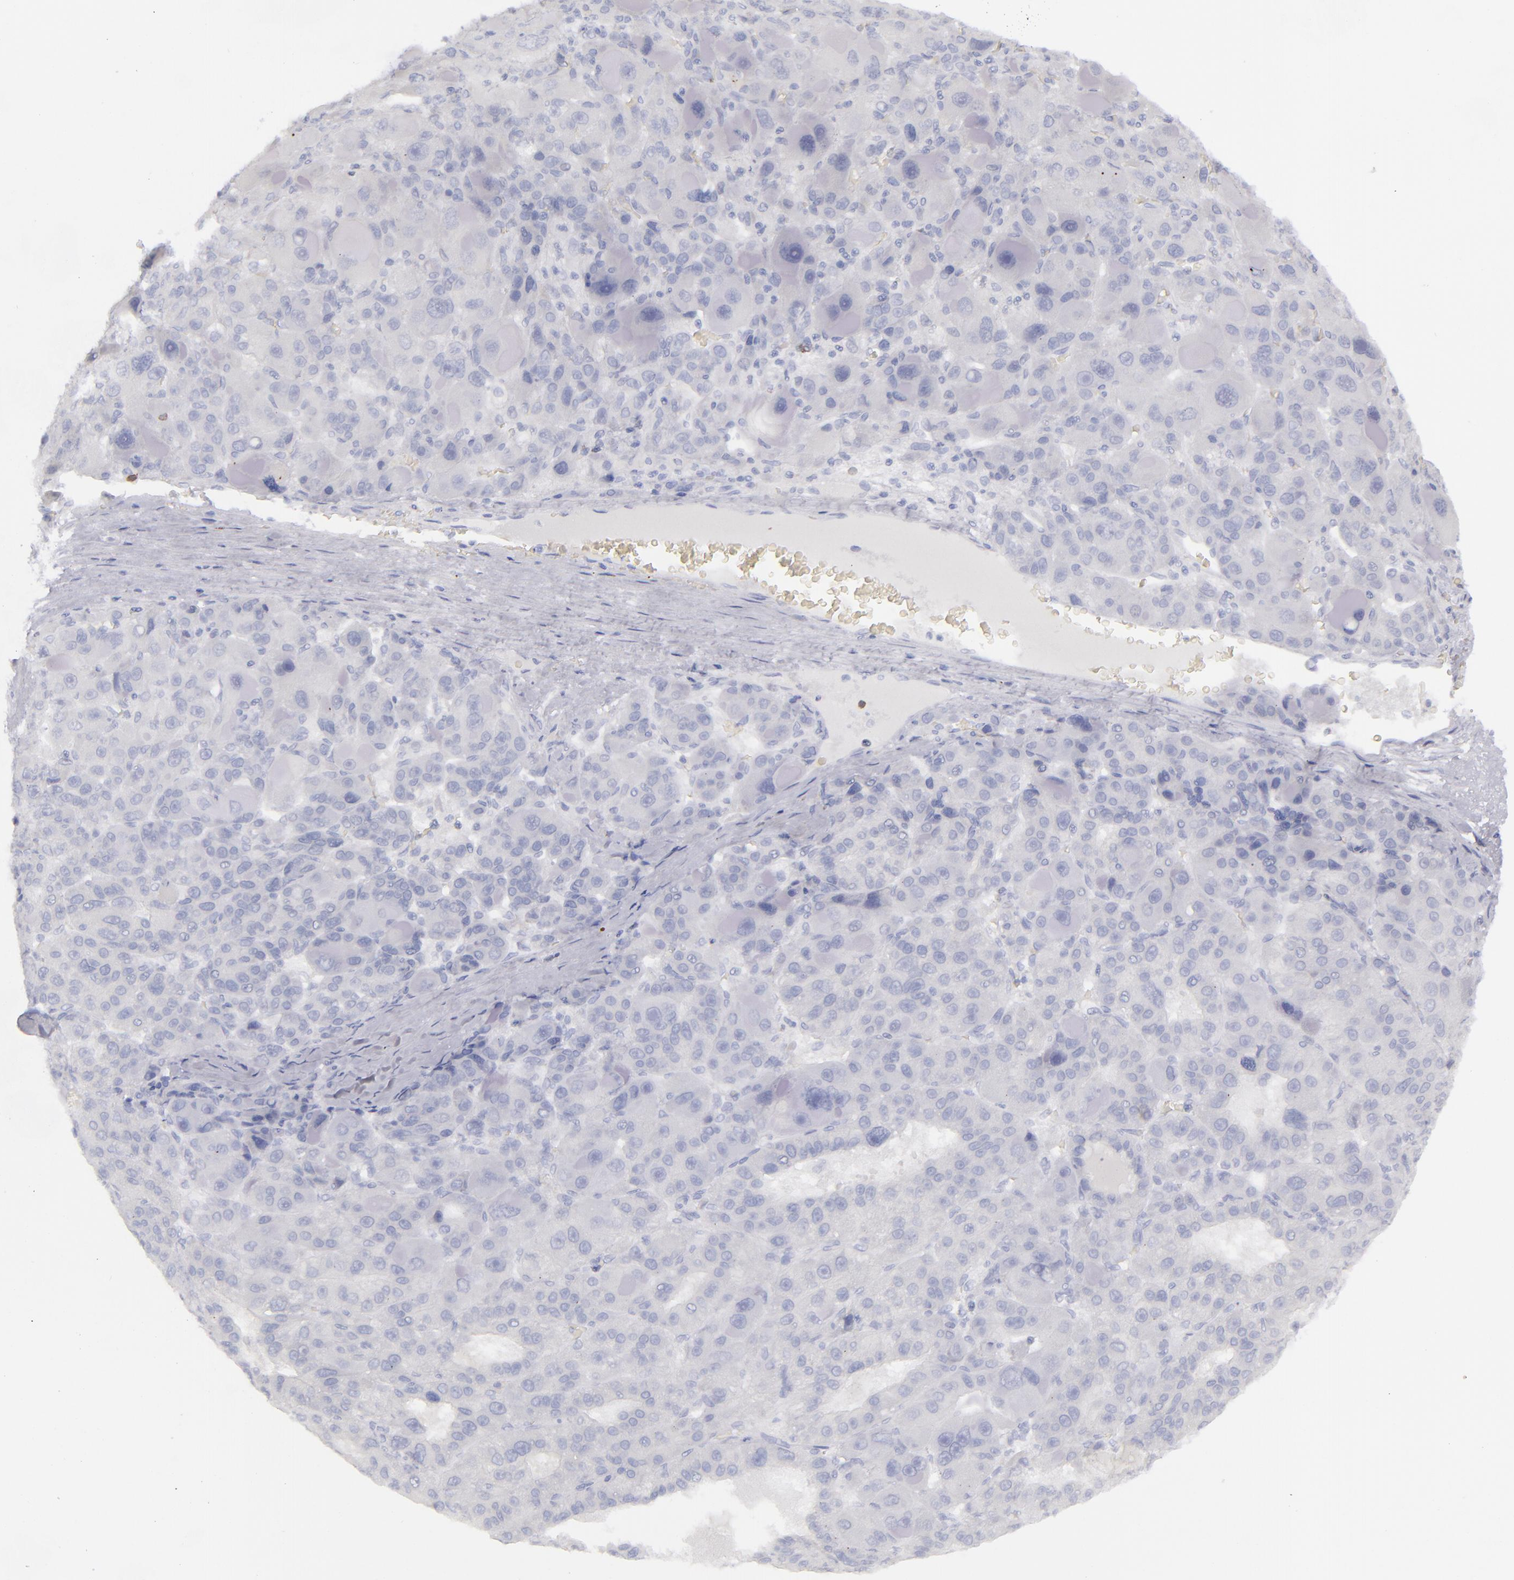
{"staining": {"intensity": "negative", "quantity": "none", "location": "none"}, "tissue": "liver cancer", "cell_type": "Tumor cells", "image_type": "cancer", "snomed": [{"axis": "morphology", "description": "Carcinoma, Hepatocellular, NOS"}, {"axis": "topography", "description": "Liver"}], "caption": "This is an immunohistochemistry (IHC) micrograph of hepatocellular carcinoma (liver). There is no expression in tumor cells.", "gene": "CD22", "patient": {"sex": "male", "age": 76}}